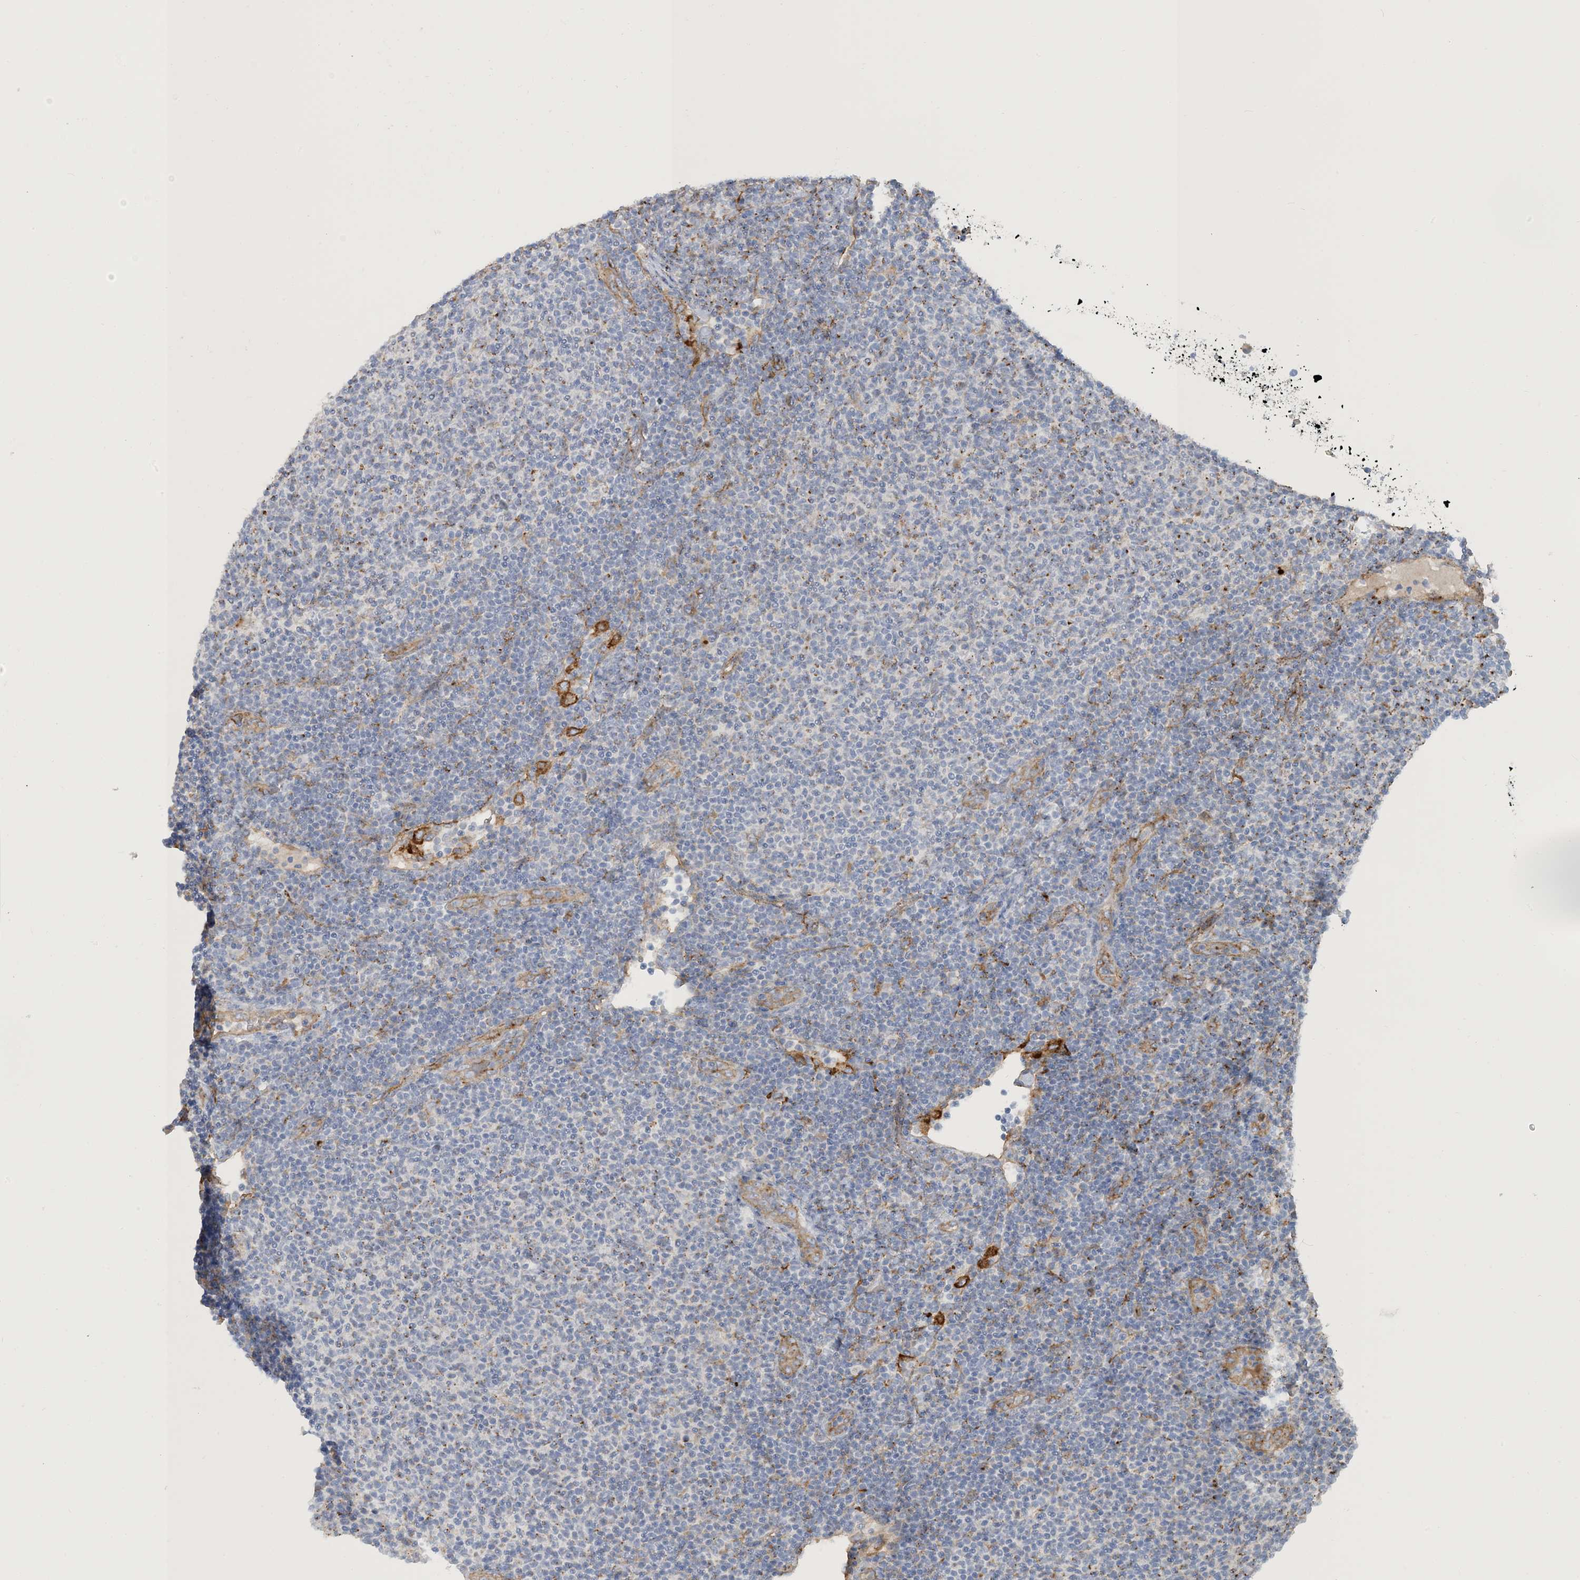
{"staining": {"intensity": "negative", "quantity": "none", "location": "none"}, "tissue": "lymphoma", "cell_type": "Tumor cells", "image_type": "cancer", "snomed": [{"axis": "morphology", "description": "Malignant lymphoma, non-Hodgkin's type, Low grade"}, {"axis": "topography", "description": "Lymph node"}], "caption": "High power microscopy micrograph of an immunohistochemistry image of malignant lymphoma, non-Hodgkin's type (low-grade), revealing no significant positivity in tumor cells. (IHC, brightfield microscopy, high magnification).", "gene": "PEAR1", "patient": {"sex": "male", "age": 66}}